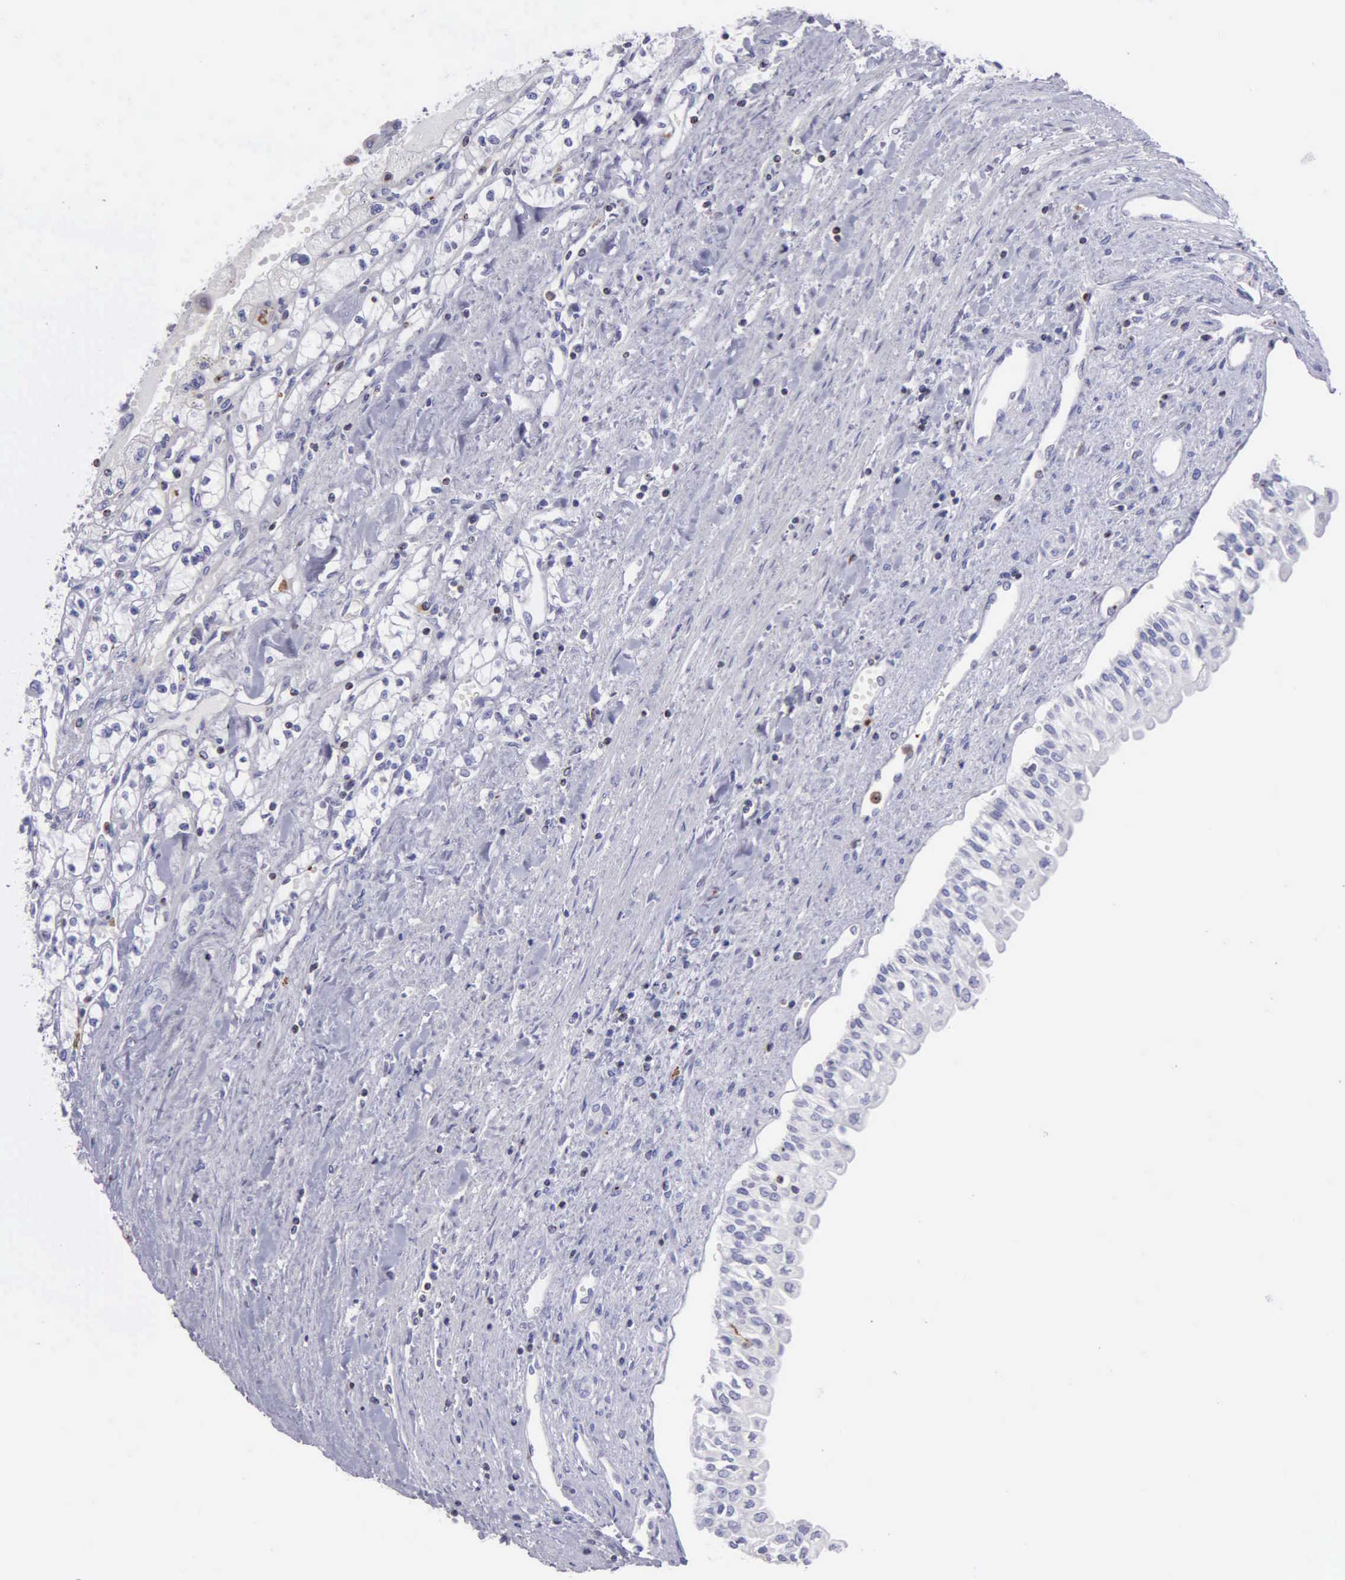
{"staining": {"intensity": "negative", "quantity": "none", "location": "none"}, "tissue": "renal cancer", "cell_type": "Tumor cells", "image_type": "cancer", "snomed": [{"axis": "morphology", "description": "Adenocarcinoma, NOS"}, {"axis": "topography", "description": "Kidney"}], "caption": "Protein analysis of renal cancer (adenocarcinoma) demonstrates no significant expression in tumor cells.", "gene": "SRGN", "patient": {"sex": "male", "age": 56}}